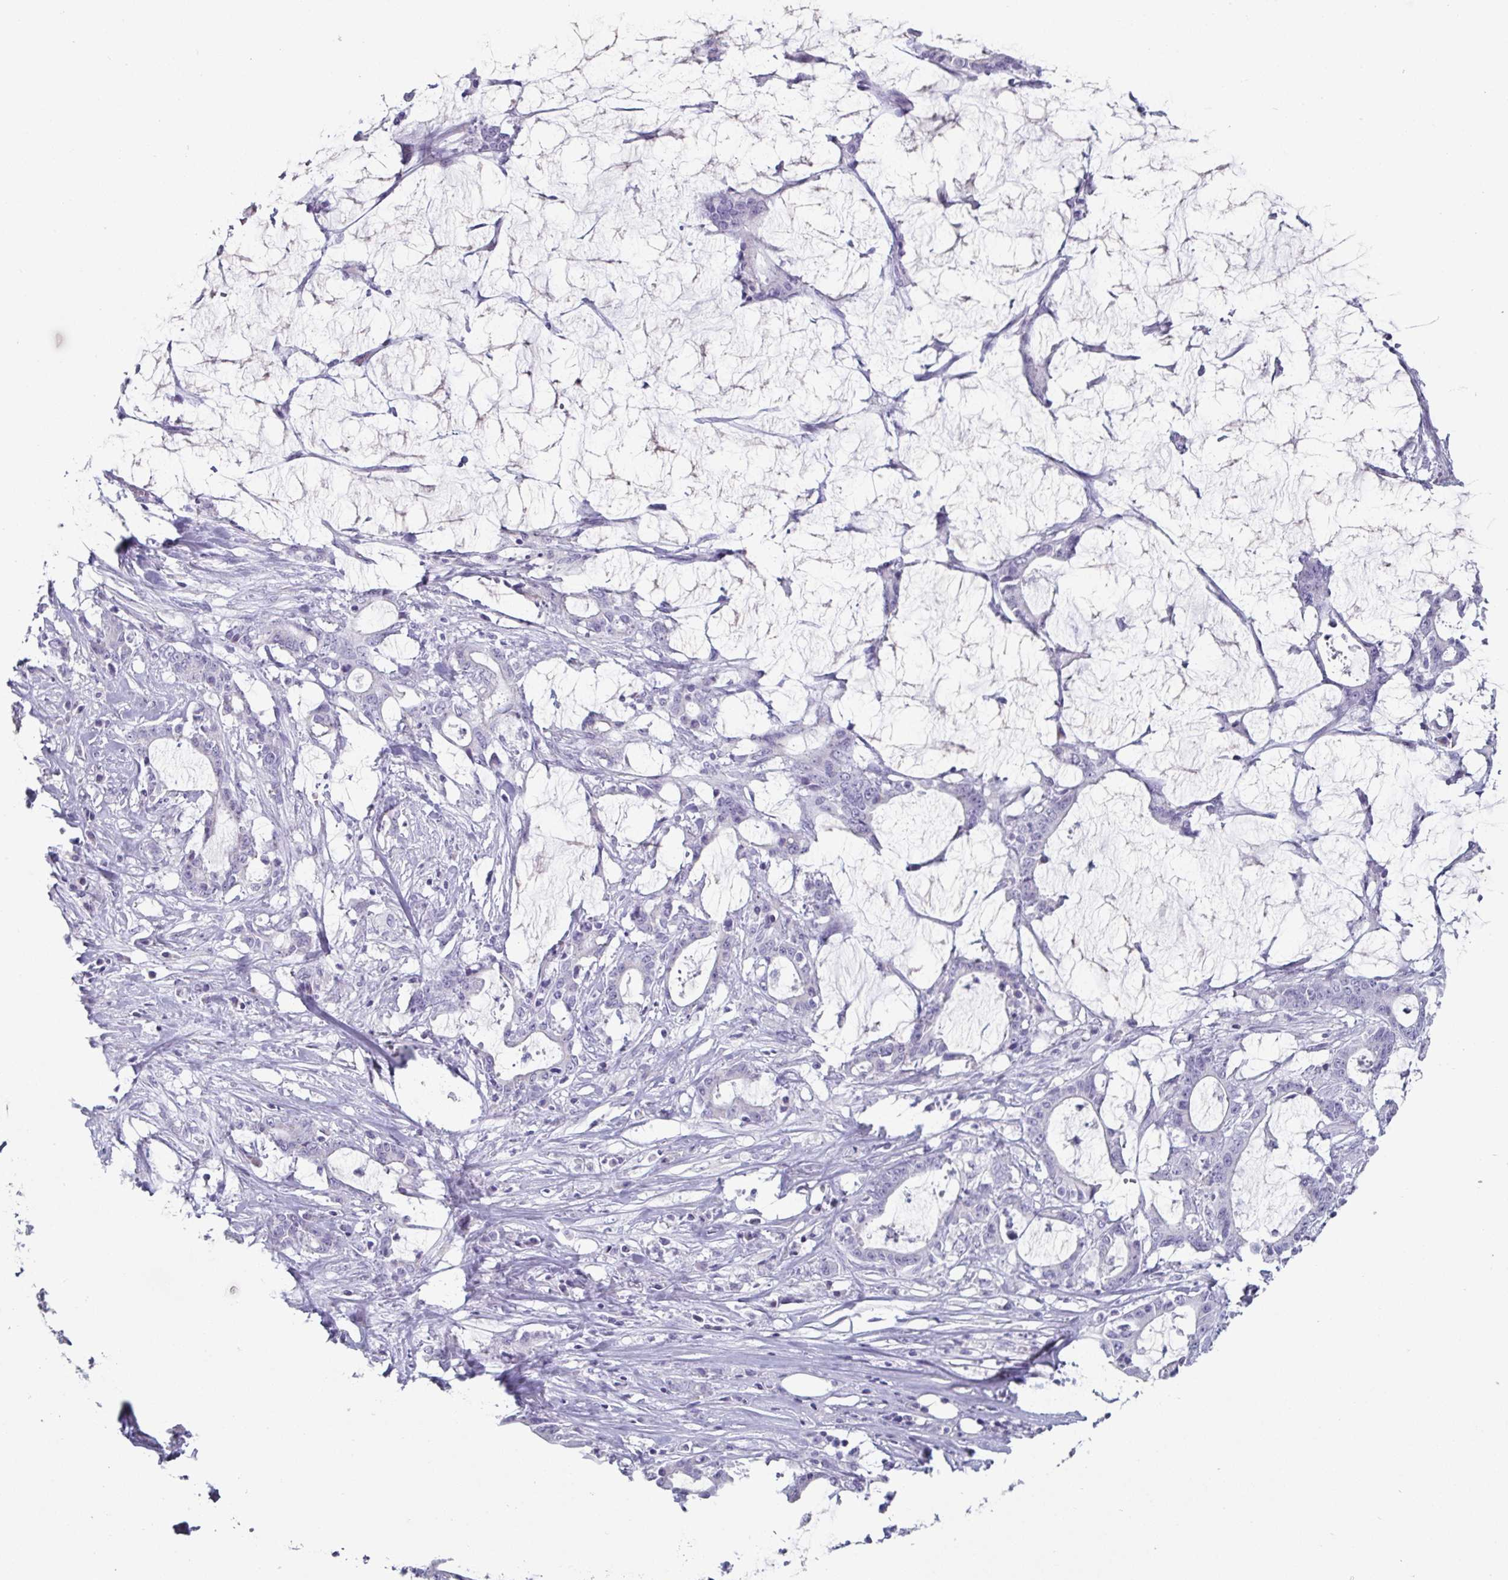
{"staining": {"intensity": "negative", "quantity": "none", "location": "none"}, "tissue": "stomach cancer", "cell_type": "Tumor cells", "image_type": "cancer", "snomed": [{"axis": "morphology", "description": "Adenocarcinoma, NOS"}, {"axis": "topography", "description": "Stomach, upper"}], "caption": "IHC of human stomach cancer demonstrates no expression in tumor cells.", "gene": "VSIG10L", "patient": {"sex": "male", "age": 68}}